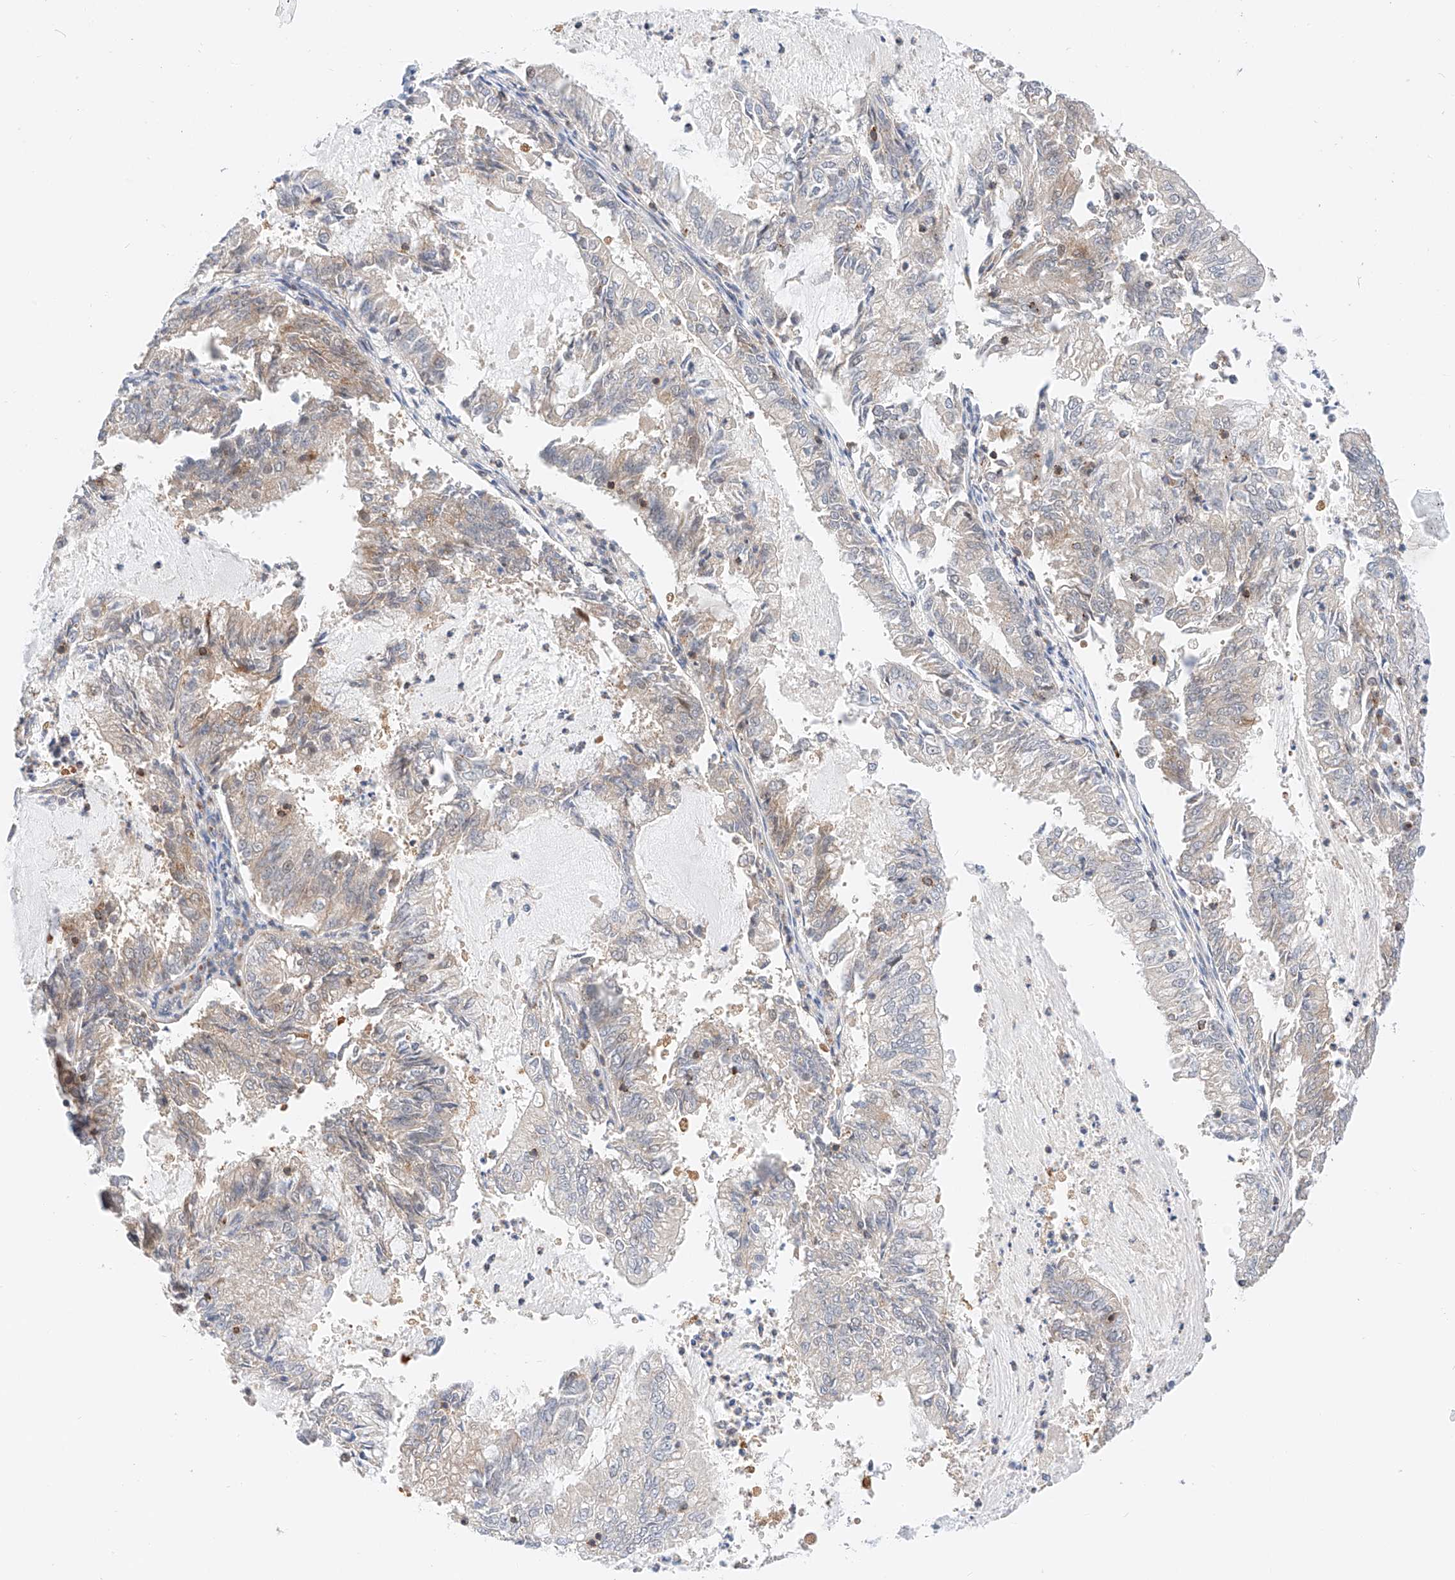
{"staining": {"intensity": "weak", "quantity": "<25%", "location": "cytoplasmic/membranous"}, "tissue": "endometrial cancer", "cell_type": "Tumor cells", "image_type": "cancer", "snomed": [{"axis": "morphology", "description": "Adenocarcinoma, NOS"}, {"axis": "topography", "description": "Endometrium"}], "caption": "Endometrial cancer (adenocarcinoma) was stained to show a protein in brown. There is no significant expression in tumor cells. (Stains: DAB IHC with hematoxylin counter stain, Microscopy: brightfield microscopy at high magnification).", "gene": "MFN2", "patient": {"sex": "female", "age": 57}}